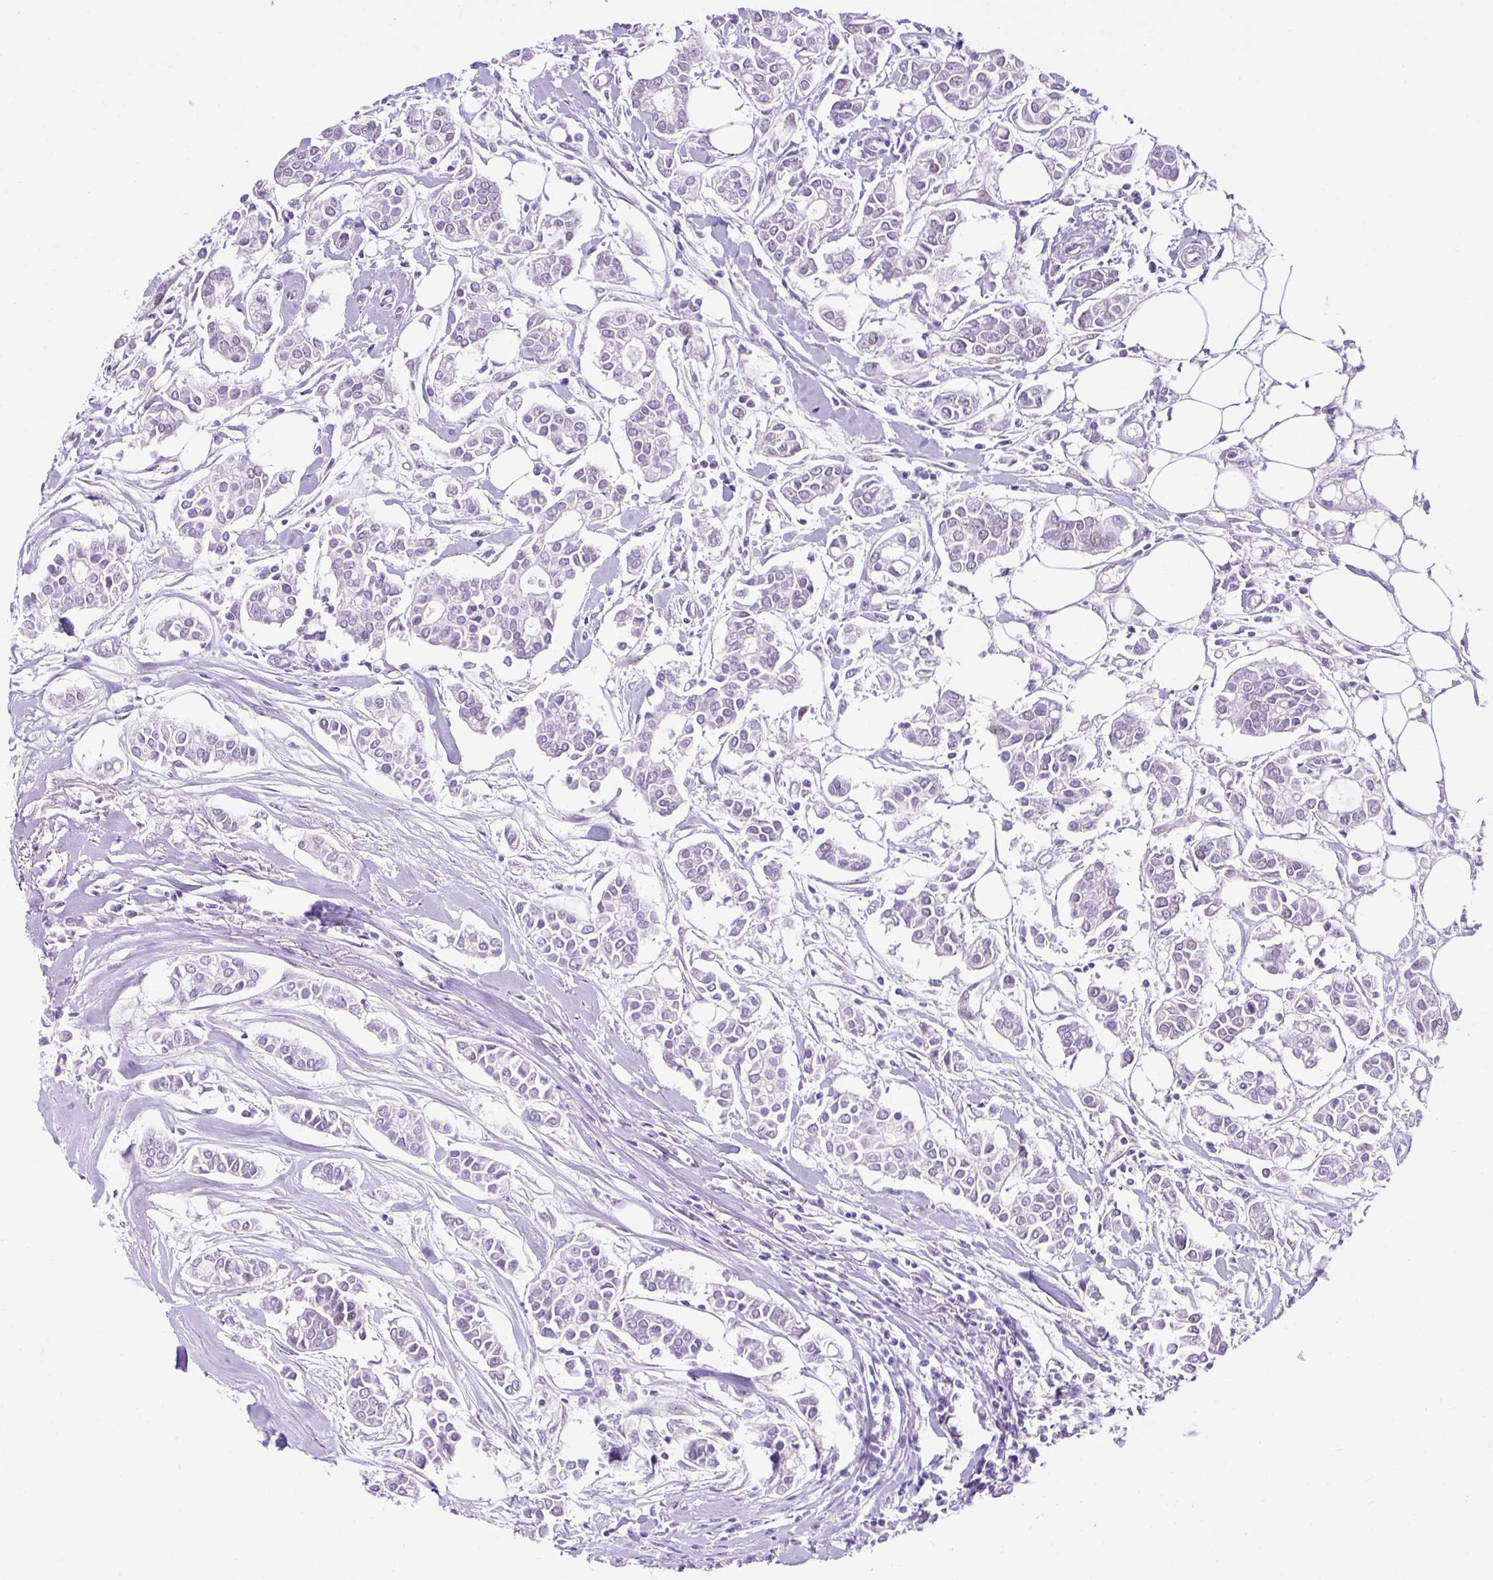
{"staining": {"intensity": "negative", "quantity": "none", "location": "none"}, "tissue": "breast cancer", "cell_type": "Tumor cells", "image_type": "cancer", "snomed": [{"axis": "morphology", "description": "Duct carcinoma"}, {"axis": "topography", "description": "Breast"}], "caption": "IHC photomicrograph of human breast cancer stained for a protein (brown), which exhibits no positivity in tumor cells.", "gene": "KRT12", "patient": {"sex": "female", "age": 84}}